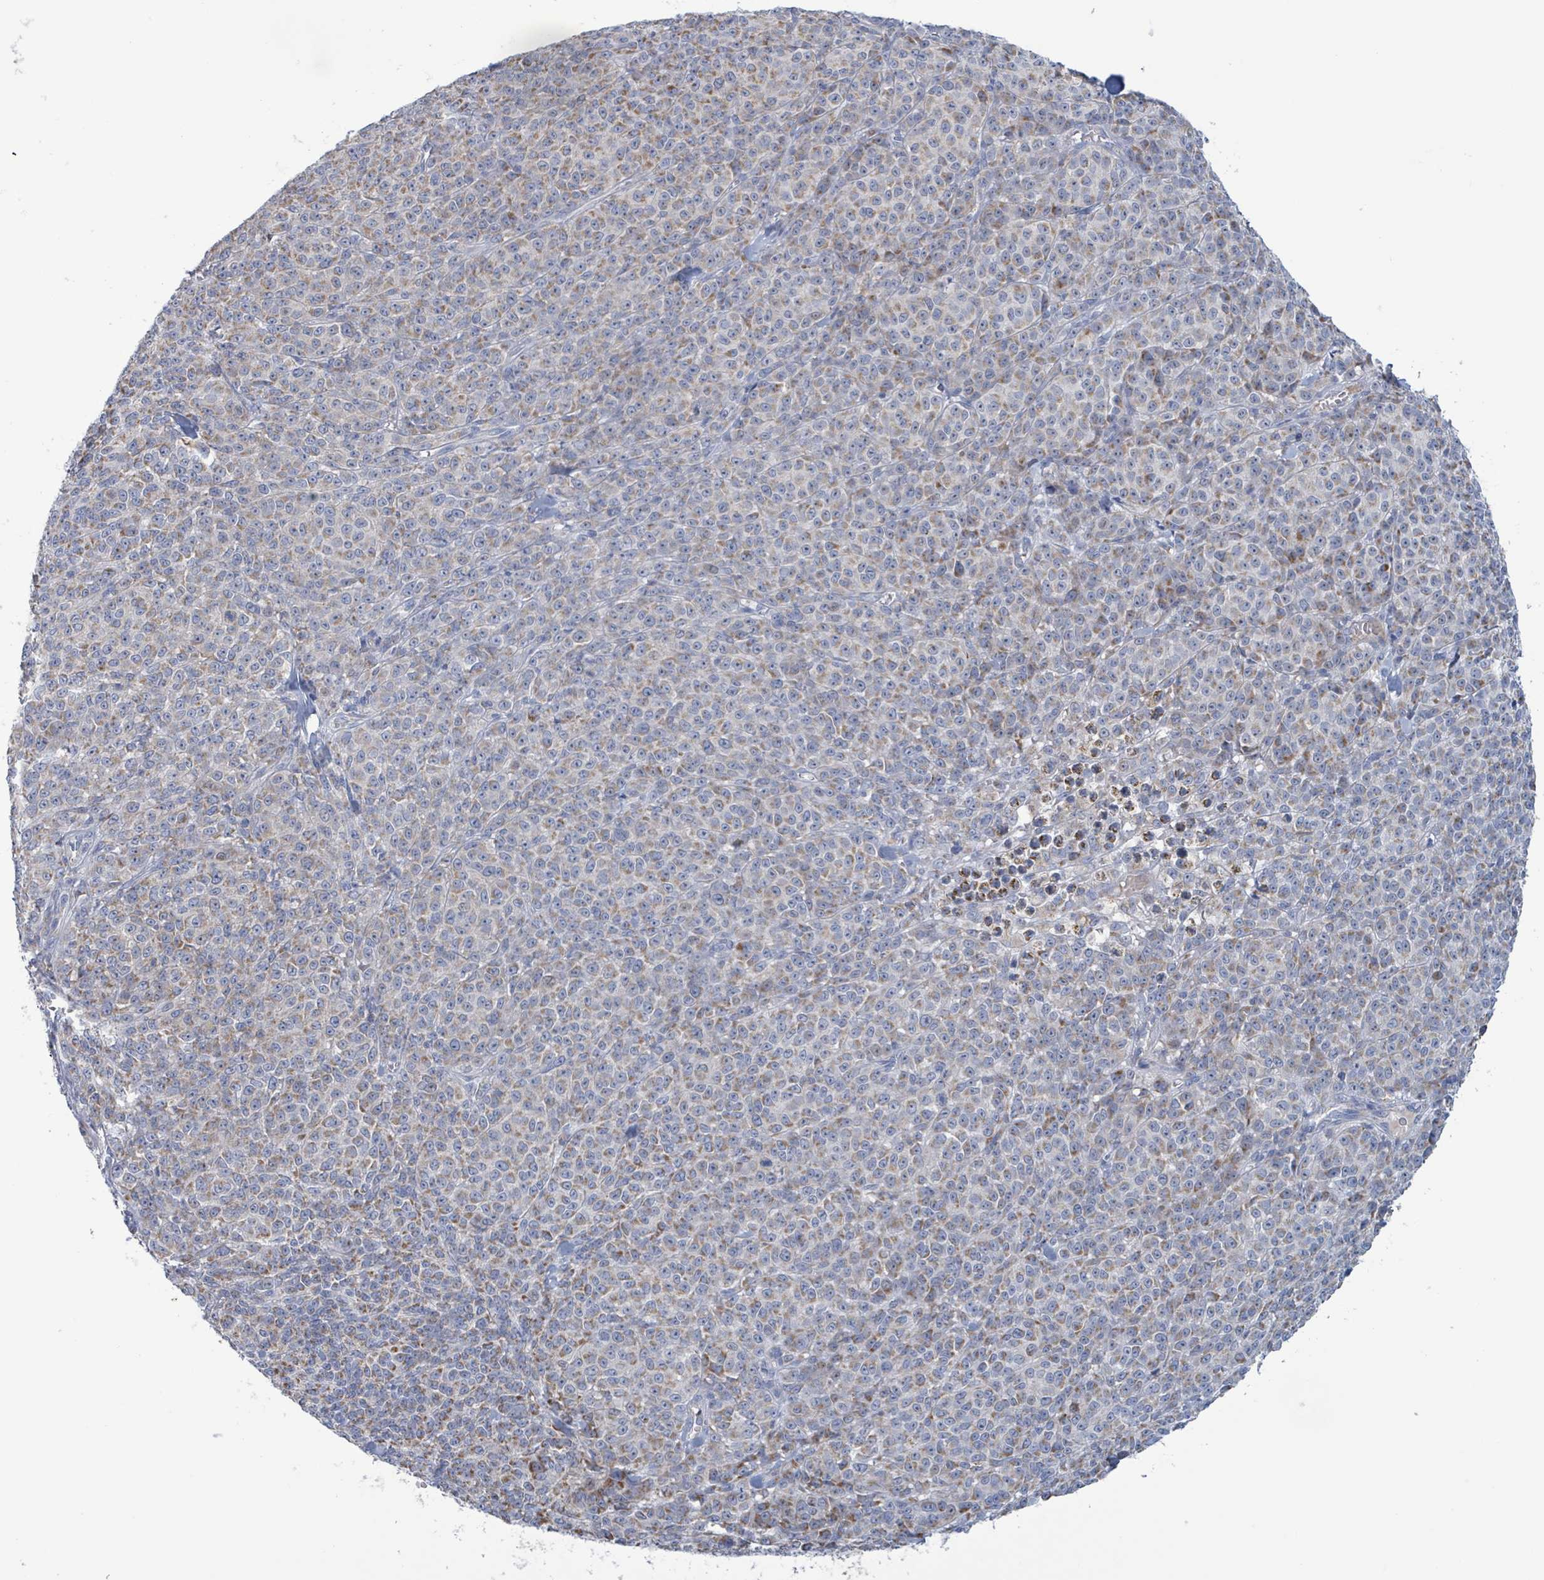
{"staining": {"intensity": "moderate", "quantity": "25%-75%", "location": "cytoplasmic/membranous"}, "tissue": "melanoma", "cell_type": "Tumor cells", "image_type": "cancer", "snomed": [{"axis": "morphology", "description": "Normal tissue, NOS"}, {"axis": "morphology", "description": "Malignant melanoma, NOS"}, {"axis": "topography", "description": "Skin"}], "caption": "Immunohistochemical staining of melanoma shows medium levels of moderate cytoplasmic/membranous protein positivity in about 25%-75% of tumor cells.", "gene": "AKR1C4", "patient": {"sex": "female", "age": 34}}